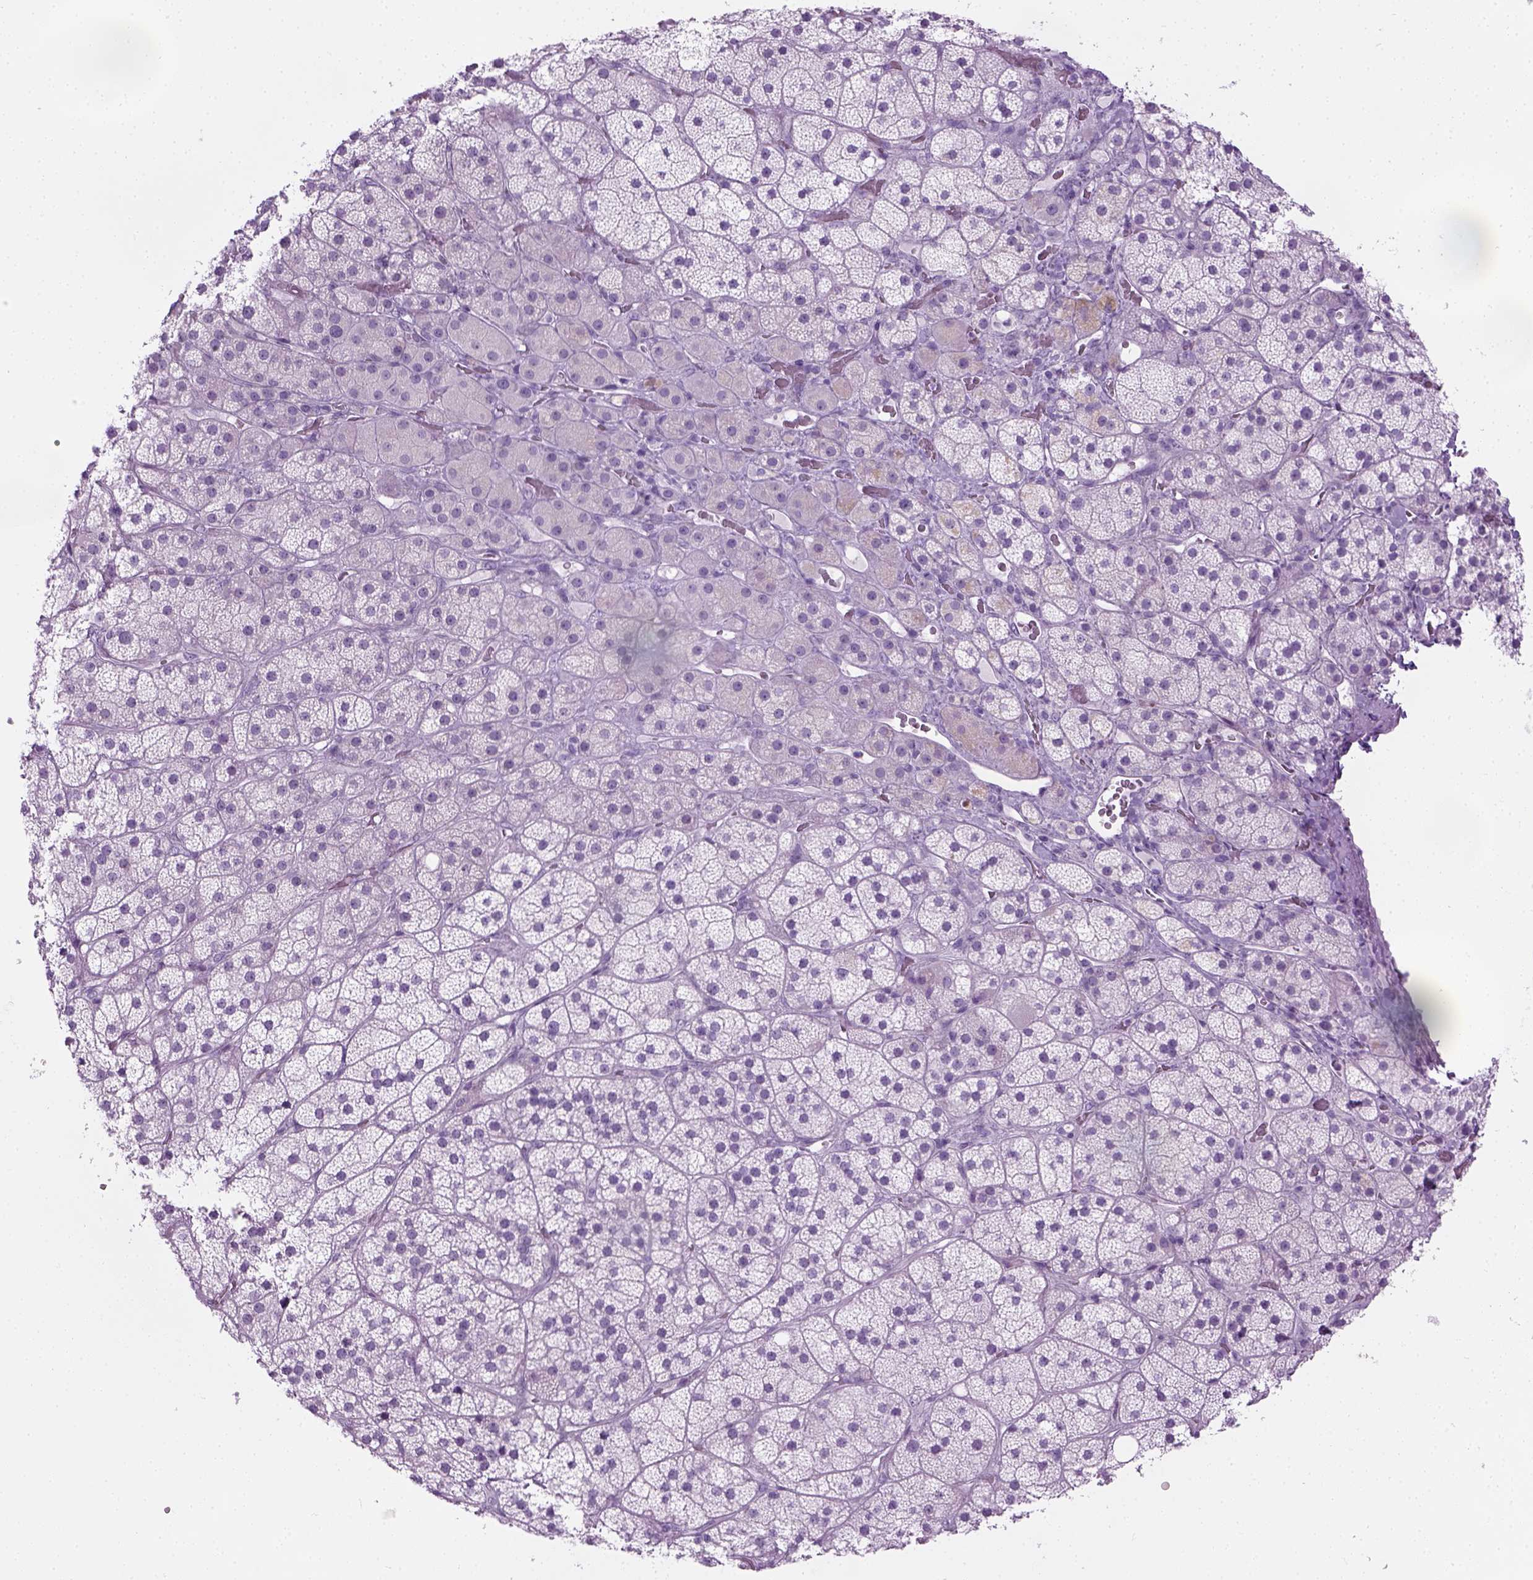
{"staining": {"intensity": "negative", "quantity": "none", "location": "none"}, "tissue": "adrenal gland", "cell_type": "Glandular cells", "image_type": "normal", "snomed": [{"axis": "morphology", "description": "Normal tissue, NOS"}, {"axis": "topography", "description": "Adrenal gland"}], "caption": "Immunohistochemical staining of unremarkable human adrenal gland displays no significant expression in glandular cells. (Brightfield microscopy of DAB (3,3'-diaminobenzidine) immunohistochemistry at high magnification).", "gene": "CIBAR2", "patient": {"sex": "male", "age": 57}}